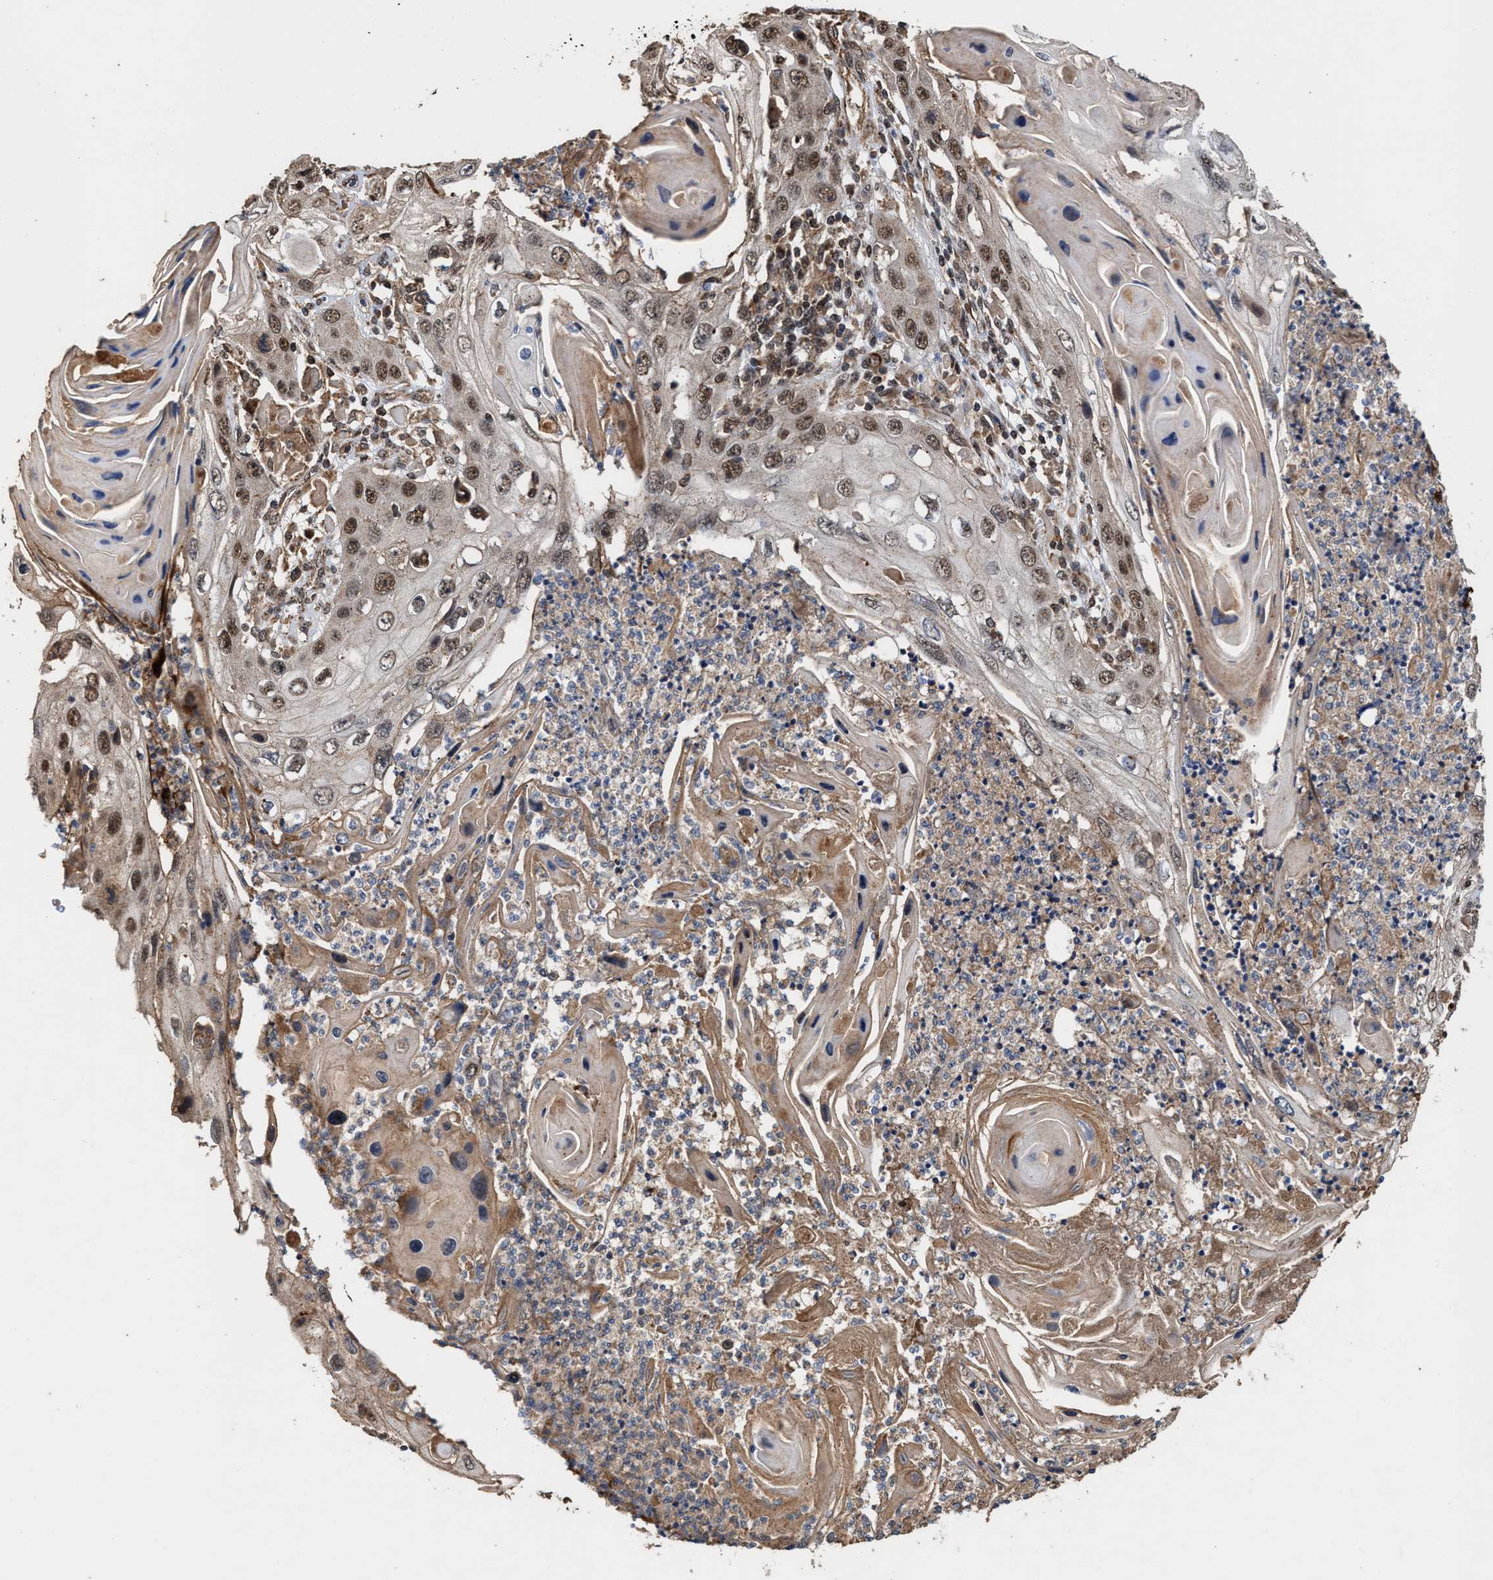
{"staining": {"intensity": "weak", "quantity": ">75%", "location": "cytoplasmic/membranous,nuclear"}, "tissue": "skin cancer", "cell_type": "Tumor cells", "image_type": "cancer", "snomed": [{"axis": "morphology", "description": "Squamous cell carcinoma, NOS"}, {"axis": "topography", "description": "Skin"}], "caption": "The immunohistochemical stain labels weak cytoplasmic/membranous and nuclear expression in tumor cells of skin cancer (squamous cell carcinoma) tissue.", "gene": "ZNHIT6", "patient": {"sex": "male", "age": 55}}